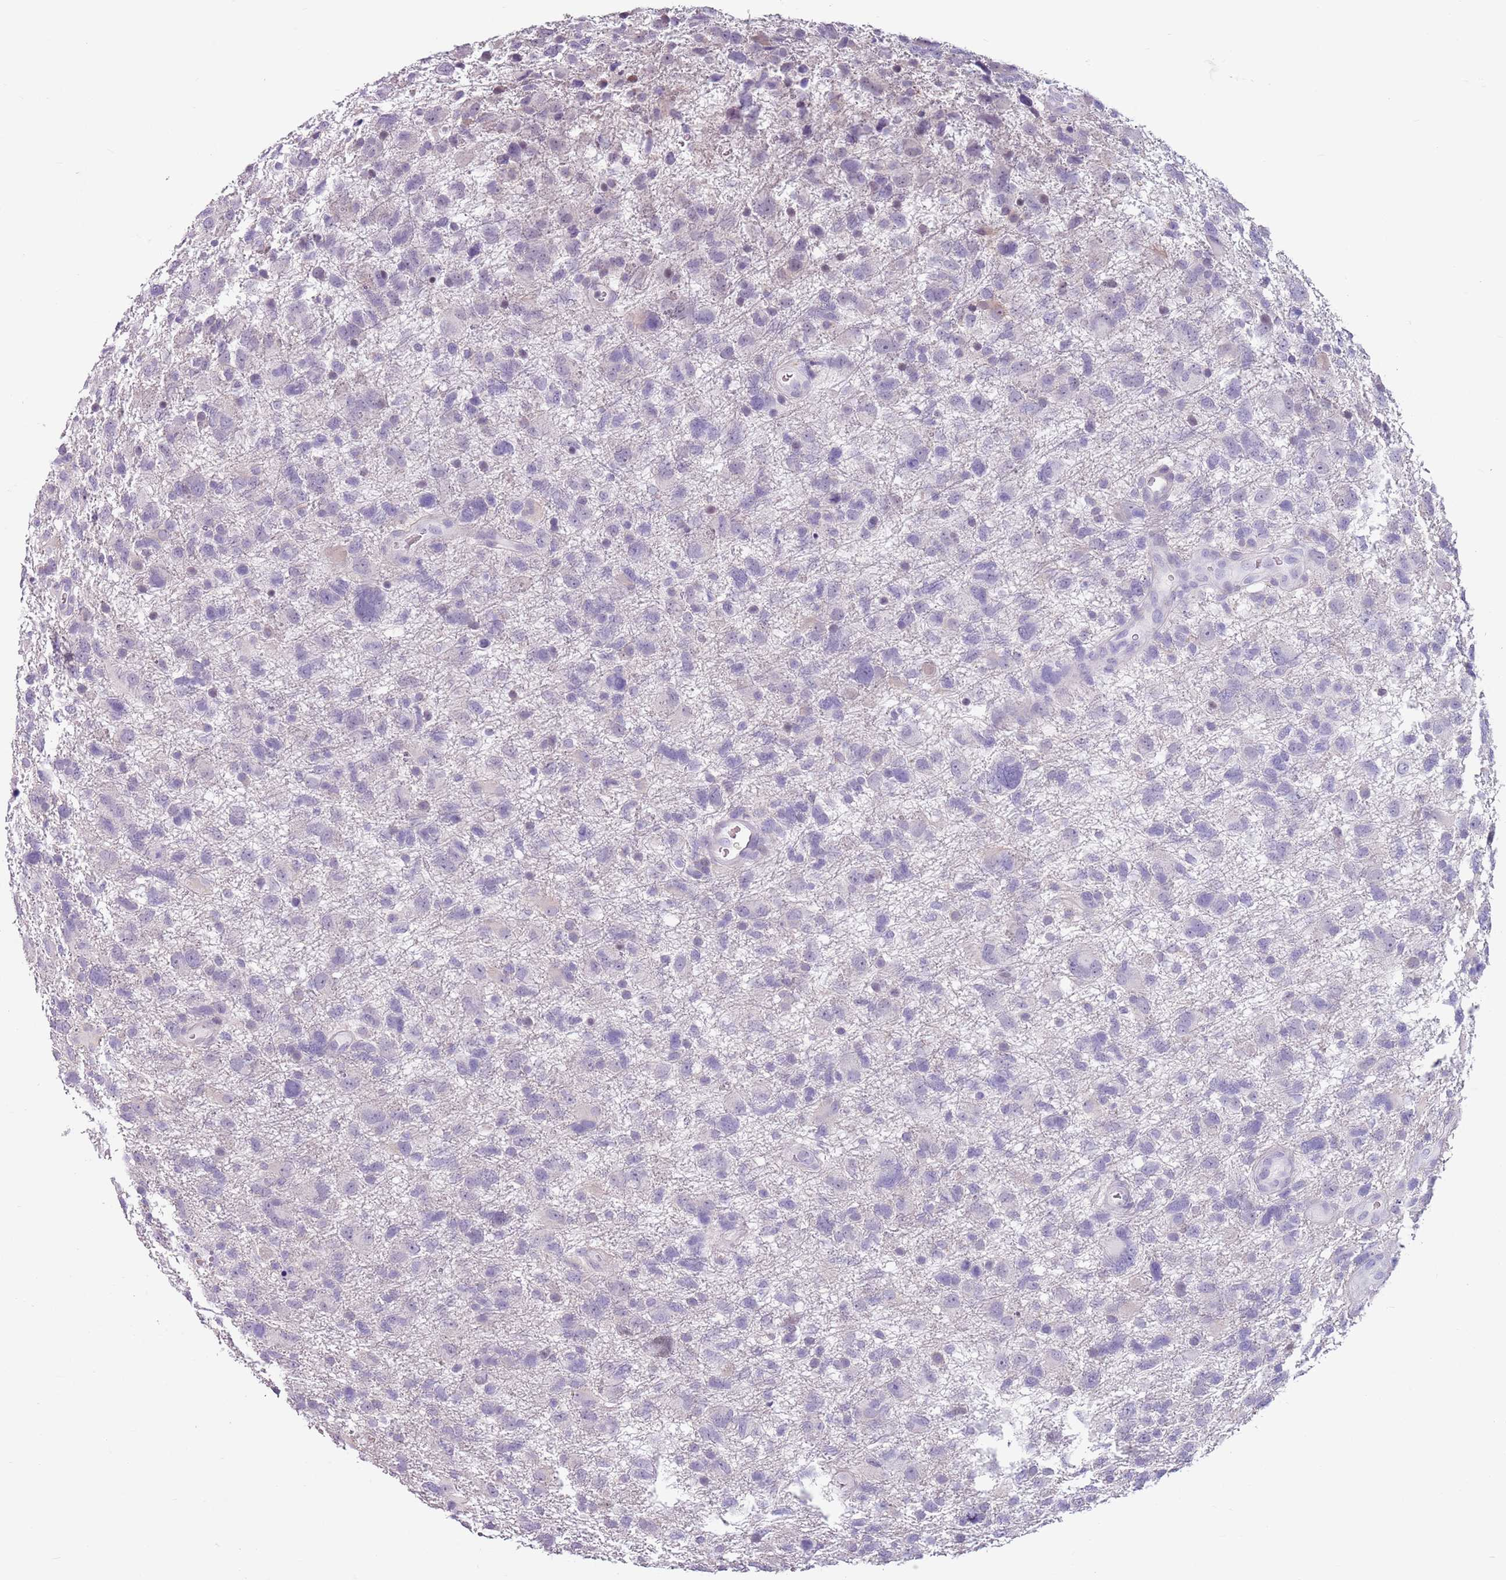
{"staining": {"intensity": "negative", "quantity": "none", "location": "none"}, "tissue": "glioma", "cell_type": "Tumor cells", "image_type": "cancer", "snomed": [{"axis": "morphology", "description": "Glioma, malignant, High grade"}, {"axis": "topography", "description": "Brain"}], "caption": "This is an immunohistochemistry histopathology image of glioma. There is no staining in tumor cells.", "gene": "SPESP1", "patient": {"sex": "male", "age": 61}}